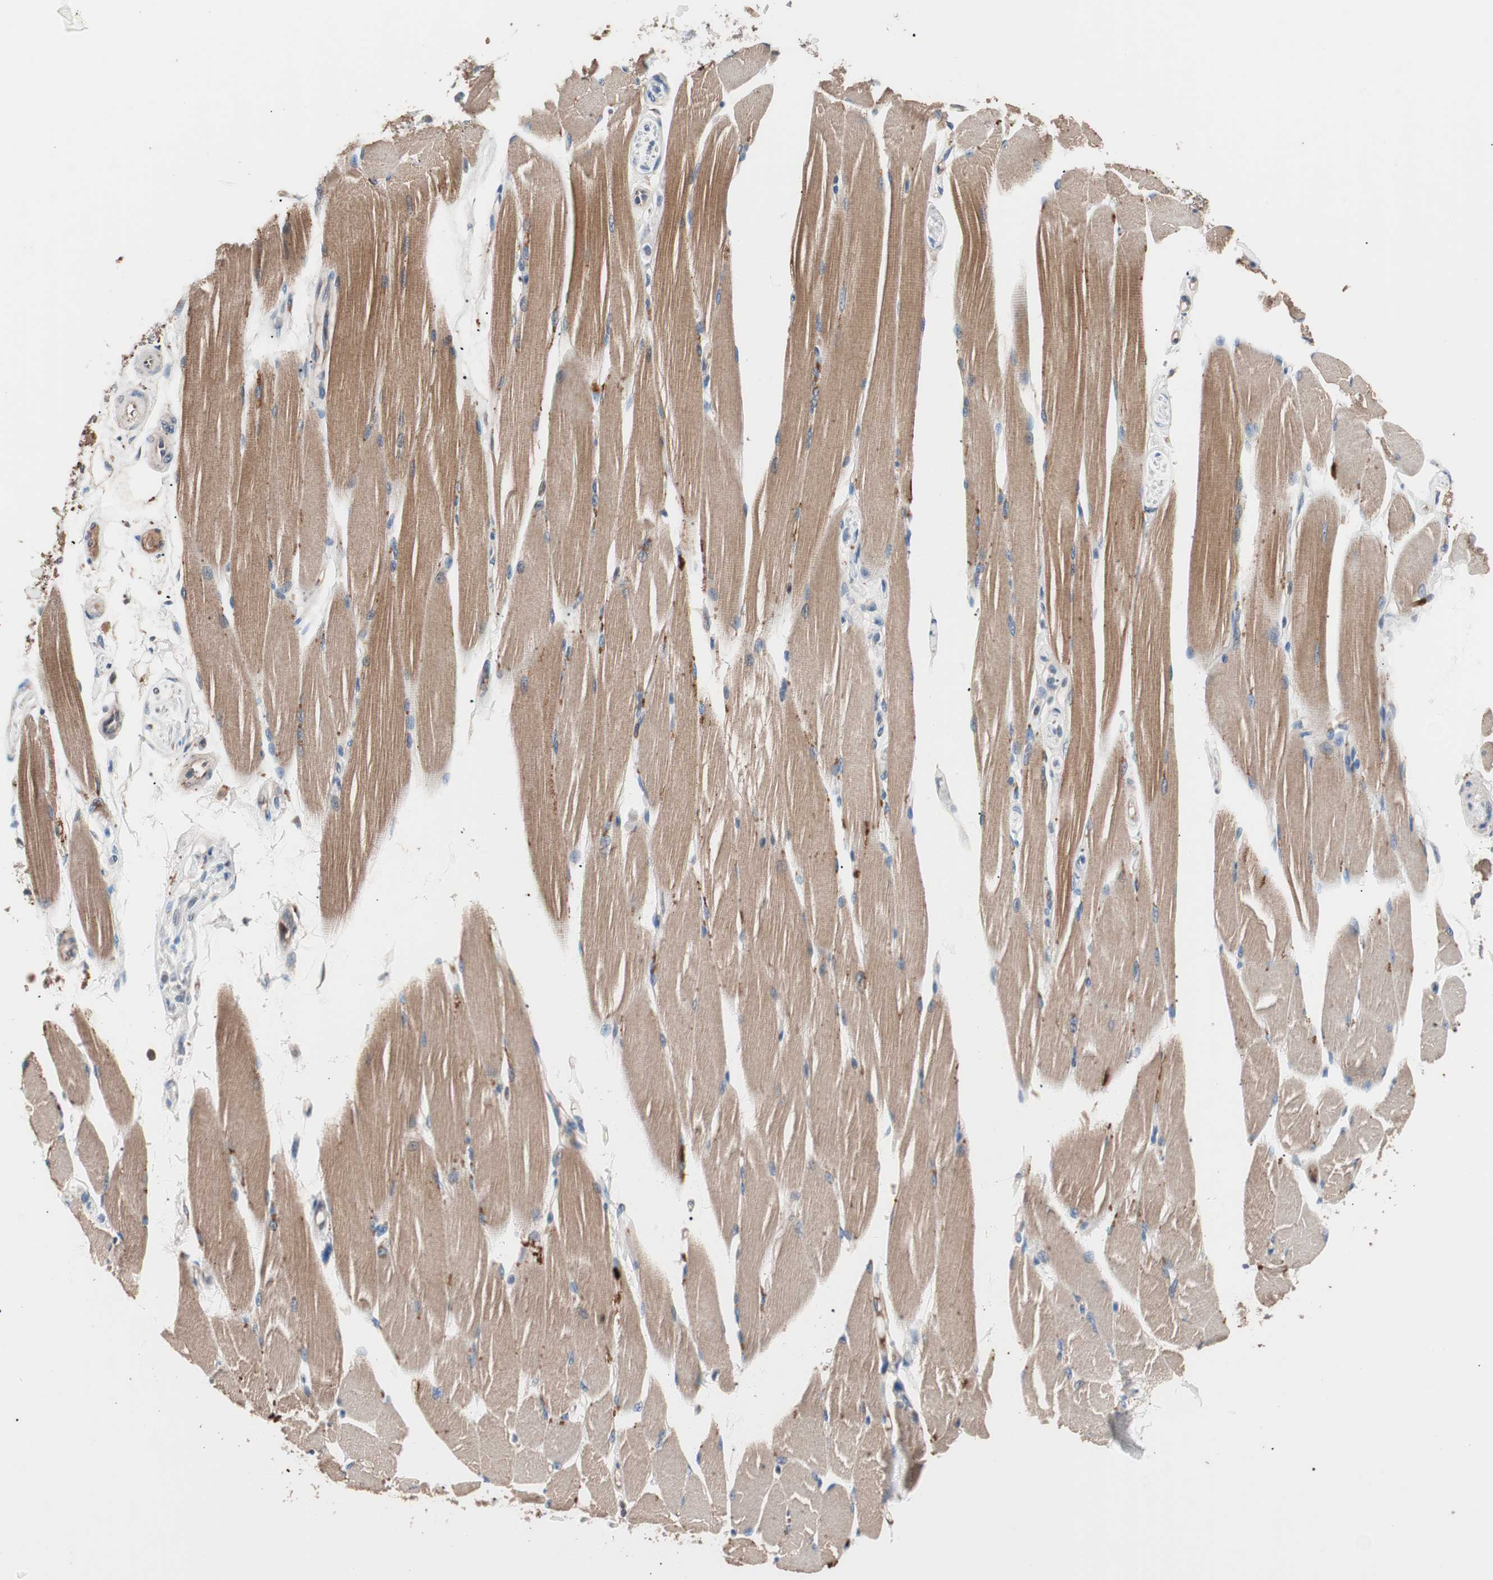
{"staining": {"intensity": "moderate", "quantity": ">75%", "location": "cytoplasmic/membranous"}, "tissue": "skeletal muscle", "cell_type": "Myocytes", "image_type": "normal", "snomed": [{"axis": "morphology", "description": "Normal tissue, NOS"}, {"axis": "topography", "description": "Skeletal muscle"}, {"axis": "topography", "description": "Peripheral nerve tissue"}], "caption": "A brown stain highlights moderate cytoplasmic/membranous positivity of a protein in myocytes of unremarkable skeletal muscle.", "gene": "GLYCTK", "patient": {"sex": "female", "age": 84}}